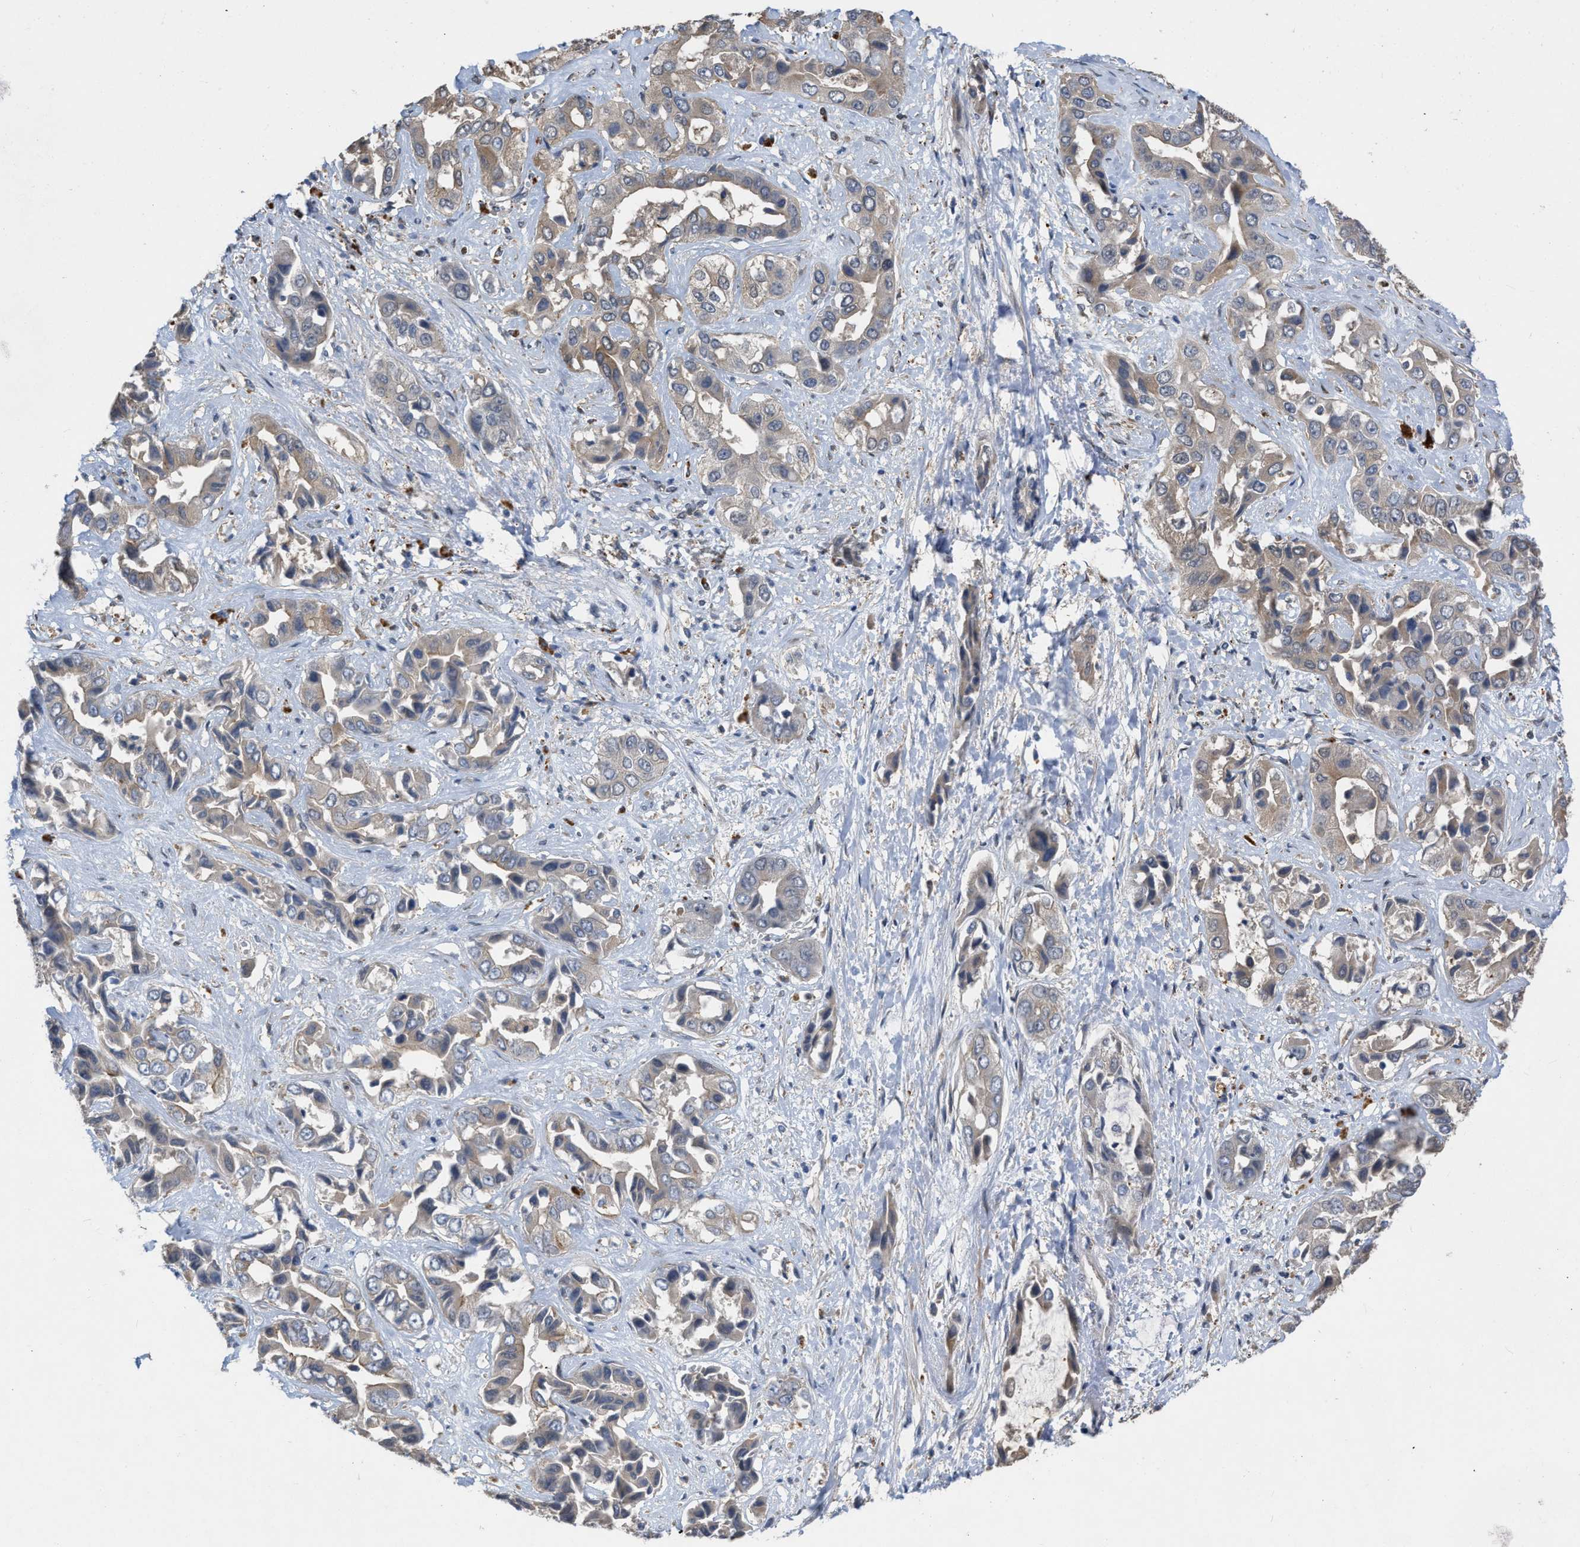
{"staining": {"intensity": "weak", "quantity": "25%-75%", "location": "cytoplasmic/membranous"}, "tissue": "liver cancer", "cell_type": "Tumor cells", "image_type": "cancer", "snomed": [{"axis": "morphology", "description": "Cholangiocarcinoma"}, {"axis": "topography", "description": "Liver"}], "caption": "A brown stain highlights weak cytoplasmic/membranous staining of a protein in human cholangiocarcinoma (liver) tumor cells.", "gene": "SLC4A11", "patient": {"sex": "female", "age": 52}}